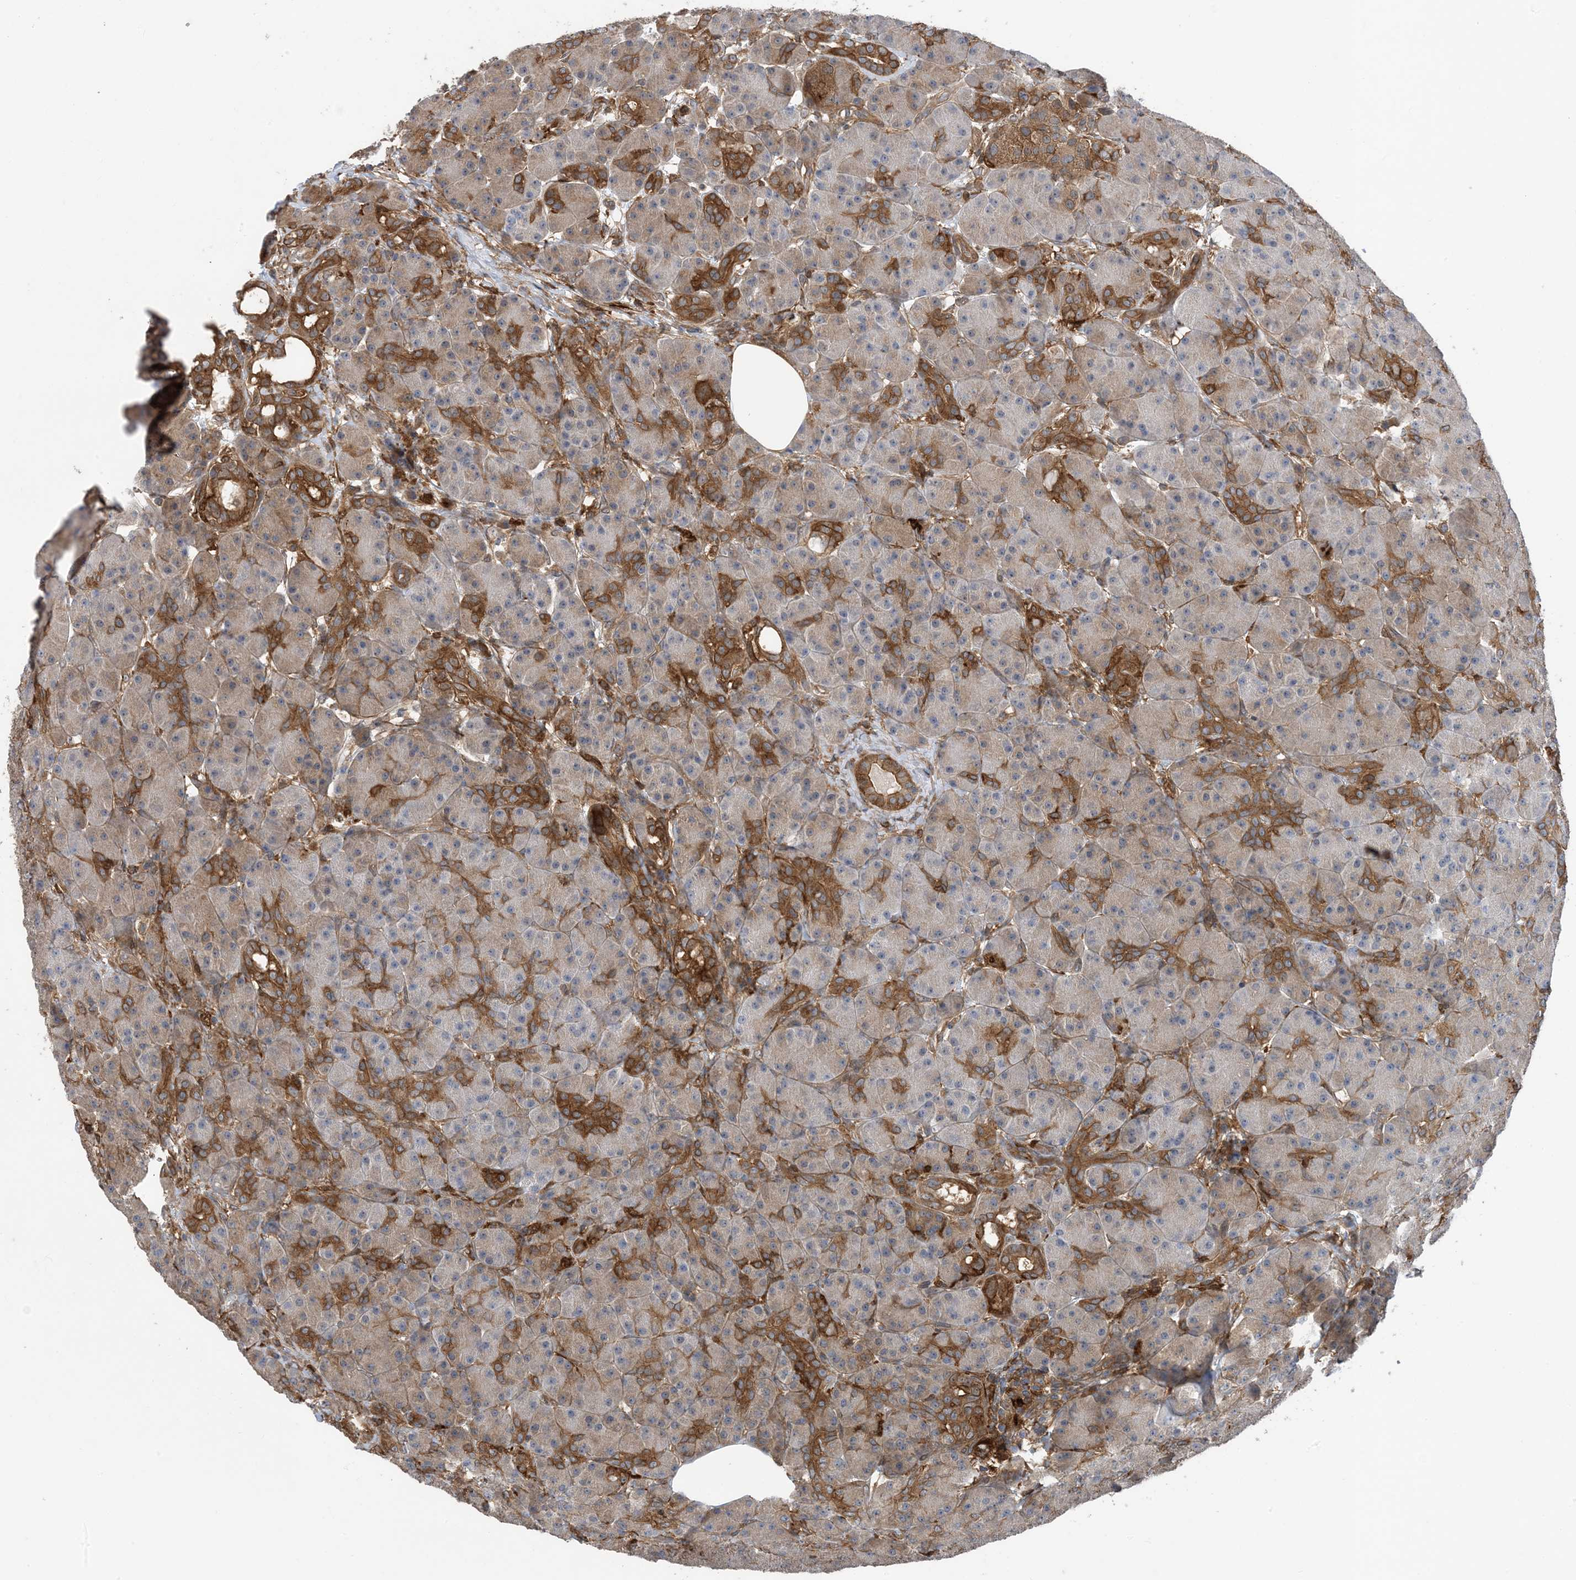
{"staining": {"intensity": "moderate", "quantity": "25%-75%", "location": "cytoplasmic/membranous"}, "tissue": "pancreas", "cell_type": "Exocrine glandular cells", "image_type": "normal", "snomed": [{"axis": "morphology", "description": "Normal tissue, NOS"}, {"axis": "topography", "description": "Pancreas"}], "caption": "The micrograph demonstrates staining of unremarkable pancreas, revealing moderate cytoplasmic/membranous protein positivity (brown color) within exocrine glandular cells.", "gene": "HS1BP3", "patient": {"sex": "male", "age": 63}}